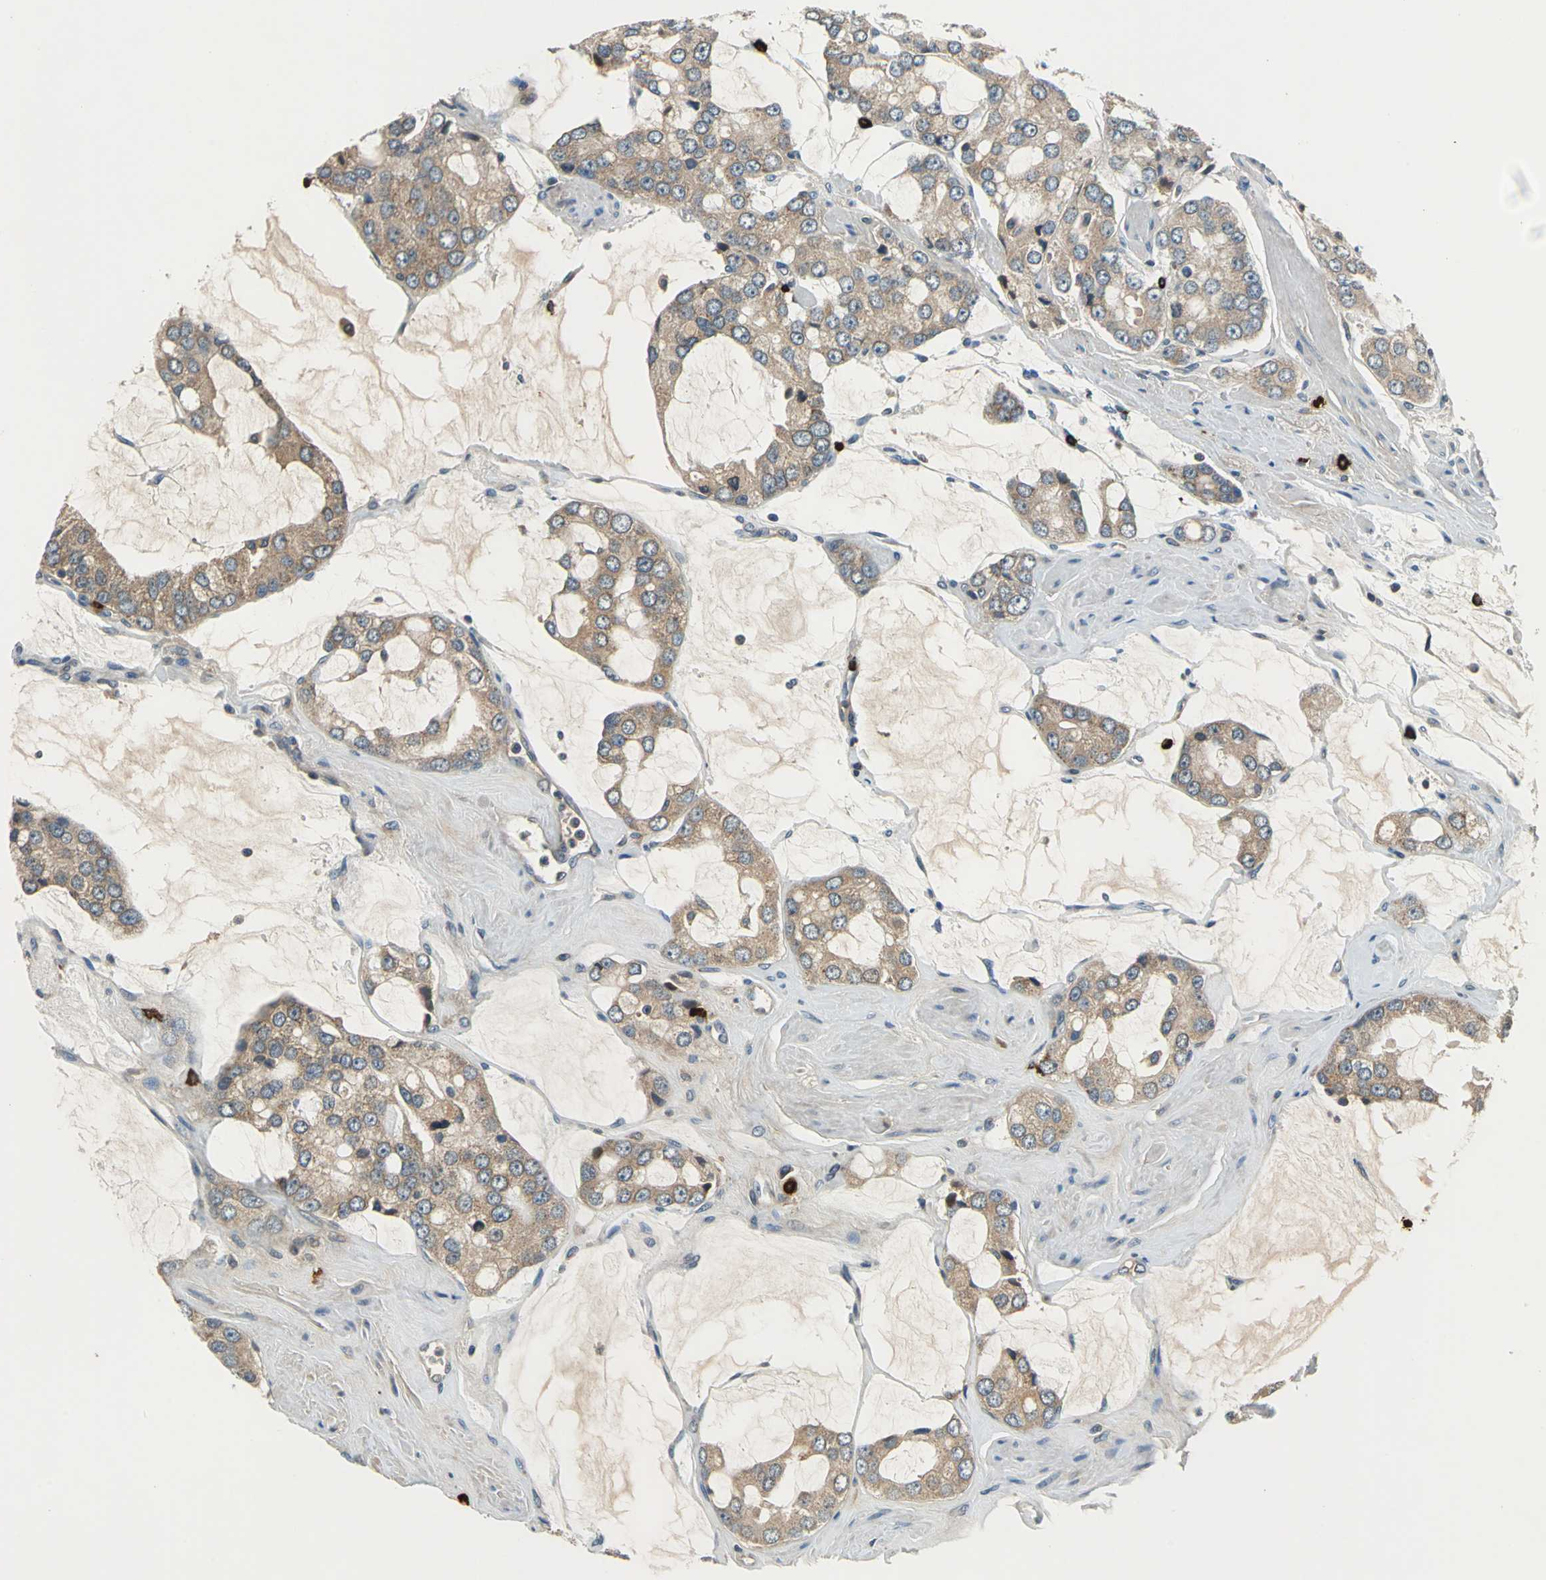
{"staining": {"intensity": "moderate", "quantity": ">75%", "location": "cytoplasmic/membranous"}, "tissue": "prostate cancer", "cell_type": "Tumor cells", "image_type": "cancer", "snomed": [{"axis": "morphology", "description": "Adenocarcinoma, High grade"}, {"axis": "topography", "description": "Prostate"}], "caption": "Protein staining of prostate high-grade adenocarcinoma tissue displays moderate cytoplasmic/membranous positivity in approximately >75% of tumor cells.", "gene": "SLC19A2", "patient": {"sex": "male", "age": 67}}